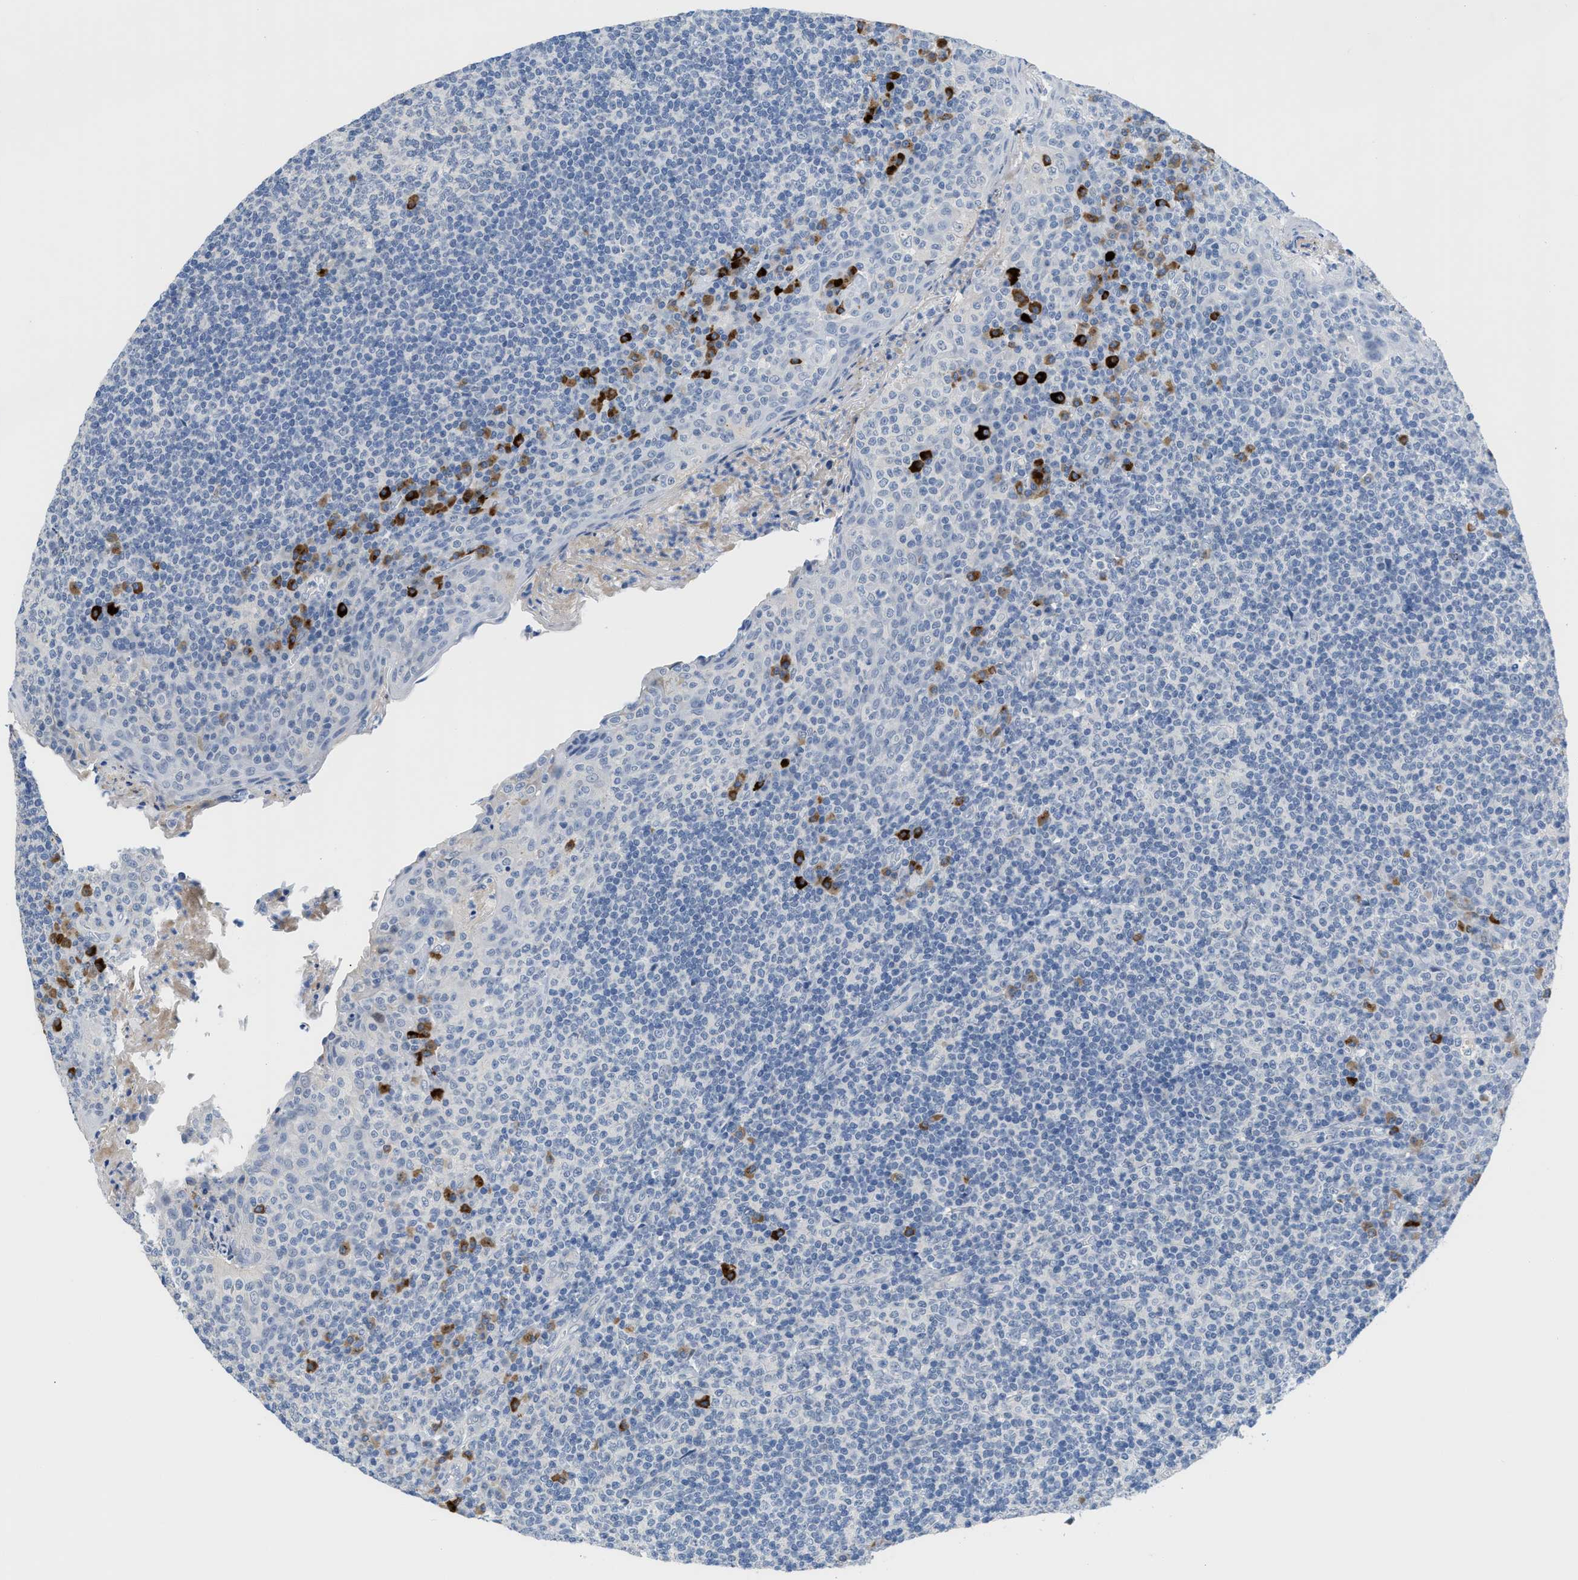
{"staining": {"intensity": "negative", "quantity": "none", "location": "none"}, "tissue": "tonsil", "cell_type": "Germinal center cells", "image_type": "normal", "snomed": [{"axis": "morphology", "description": "Normal tissue, NOS"}, {"axis": "topography", "description": "Tonsil"}], "caption": "IHC photomicrograph of unremarkable human tonsil stained for a protein (brown), which reveals no expression in germinal center cells. (Stains: DAB immunohistochemistry with hematoxylin counter stain, Microscopy: brightfield microscopy at high magnification).", "gene": "OR9K2", "patient": {"sex": "male", "age": 17}}